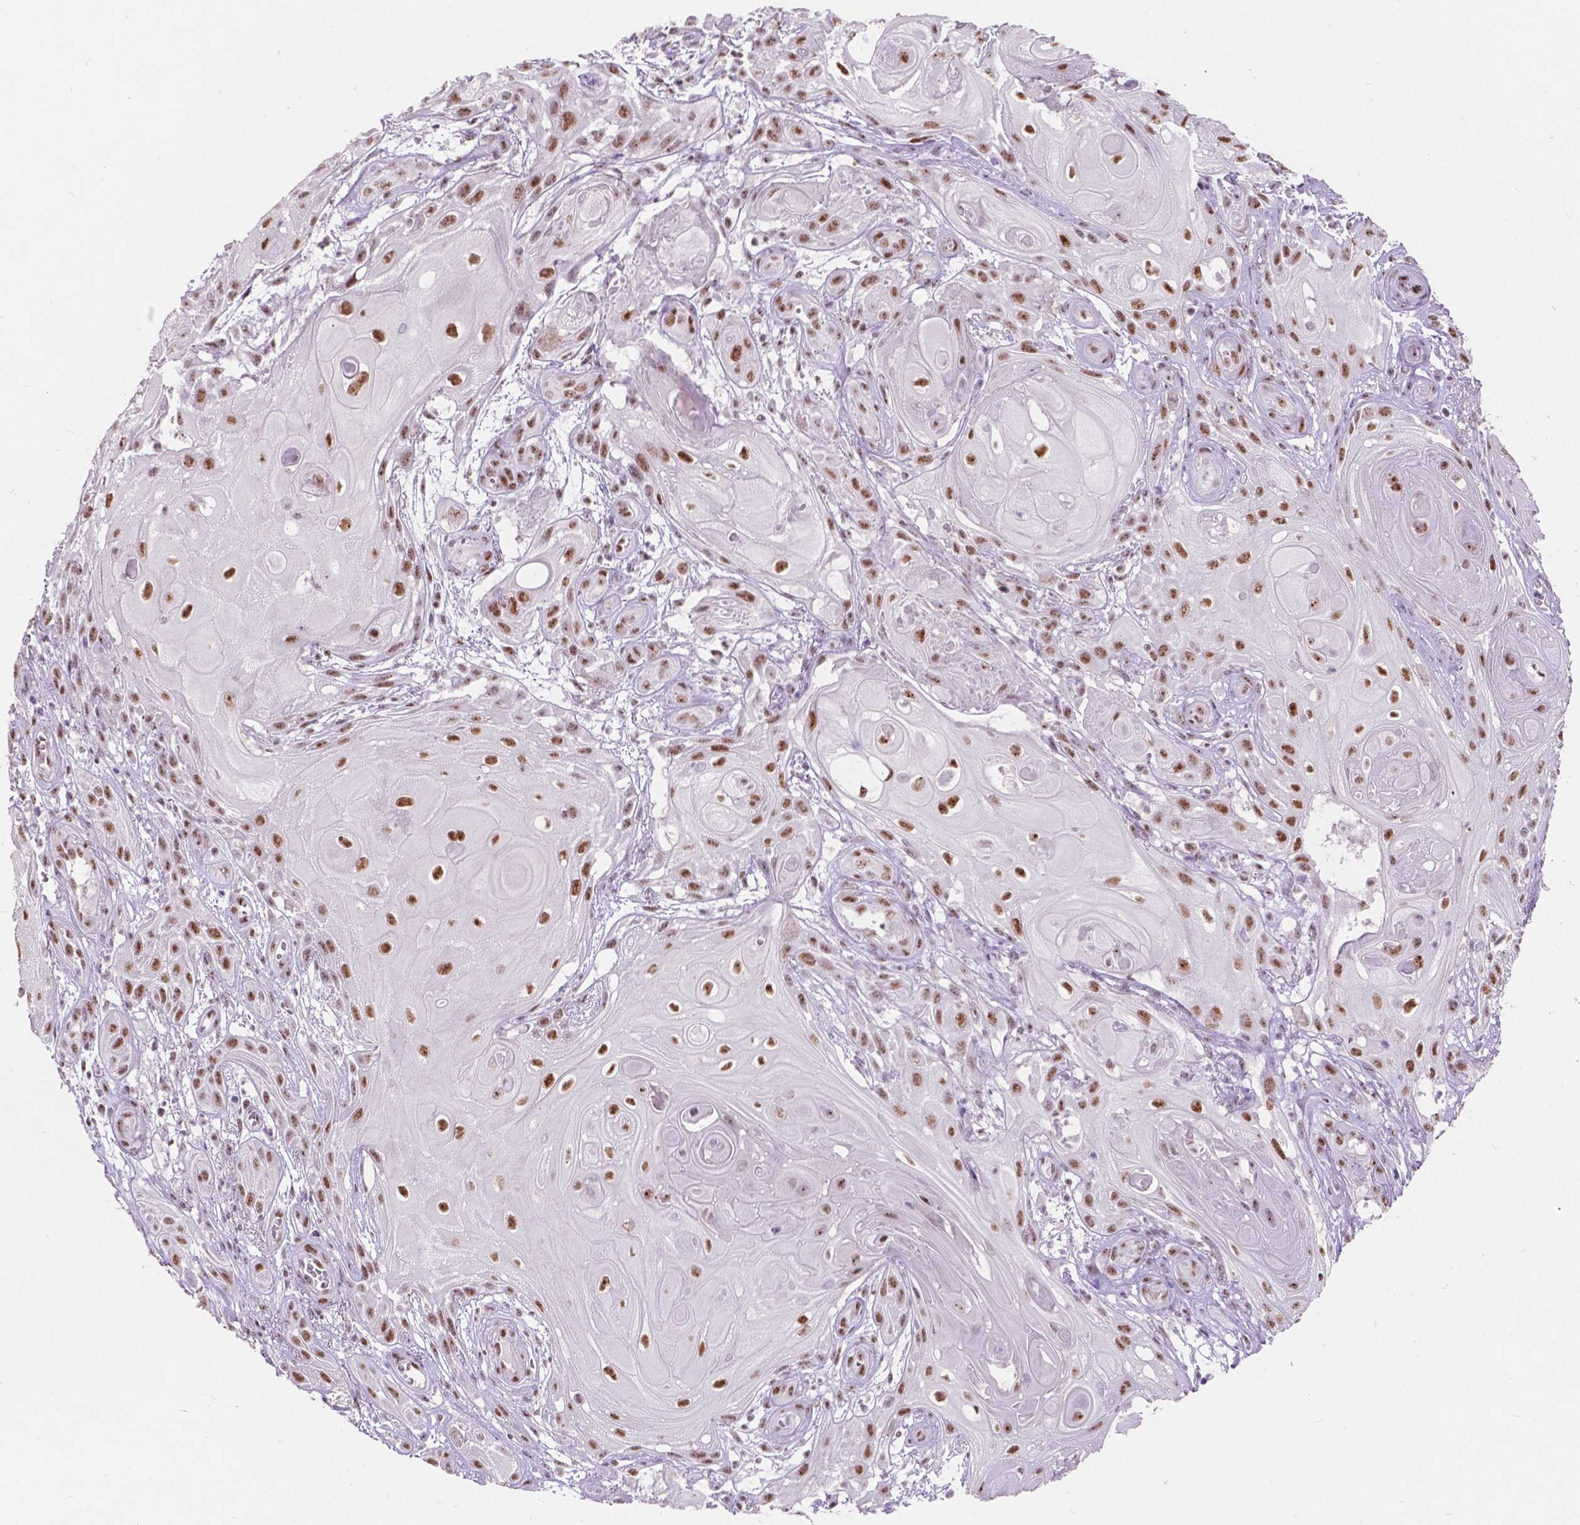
{"staining": {"intensity": "moderate", "quantity": ">75%", "location": "nuclear"}, "tissue": "skin cancer", "cell_type": "Tumor cells", "image_type": "cancer", "snomed": [{"axis": "morphology", "description": "Squamous cell carcinoma, NOS"}, {"axis": "topography", "description": "Skin"}], "caption": "IHC of human skin cancer (squamous cell carcinoma) shows medium levels of moderate nuclear expression in about >75% of tumor cells.", "gene": "COIL", "patient": {"sex": "male", "age": 62}}